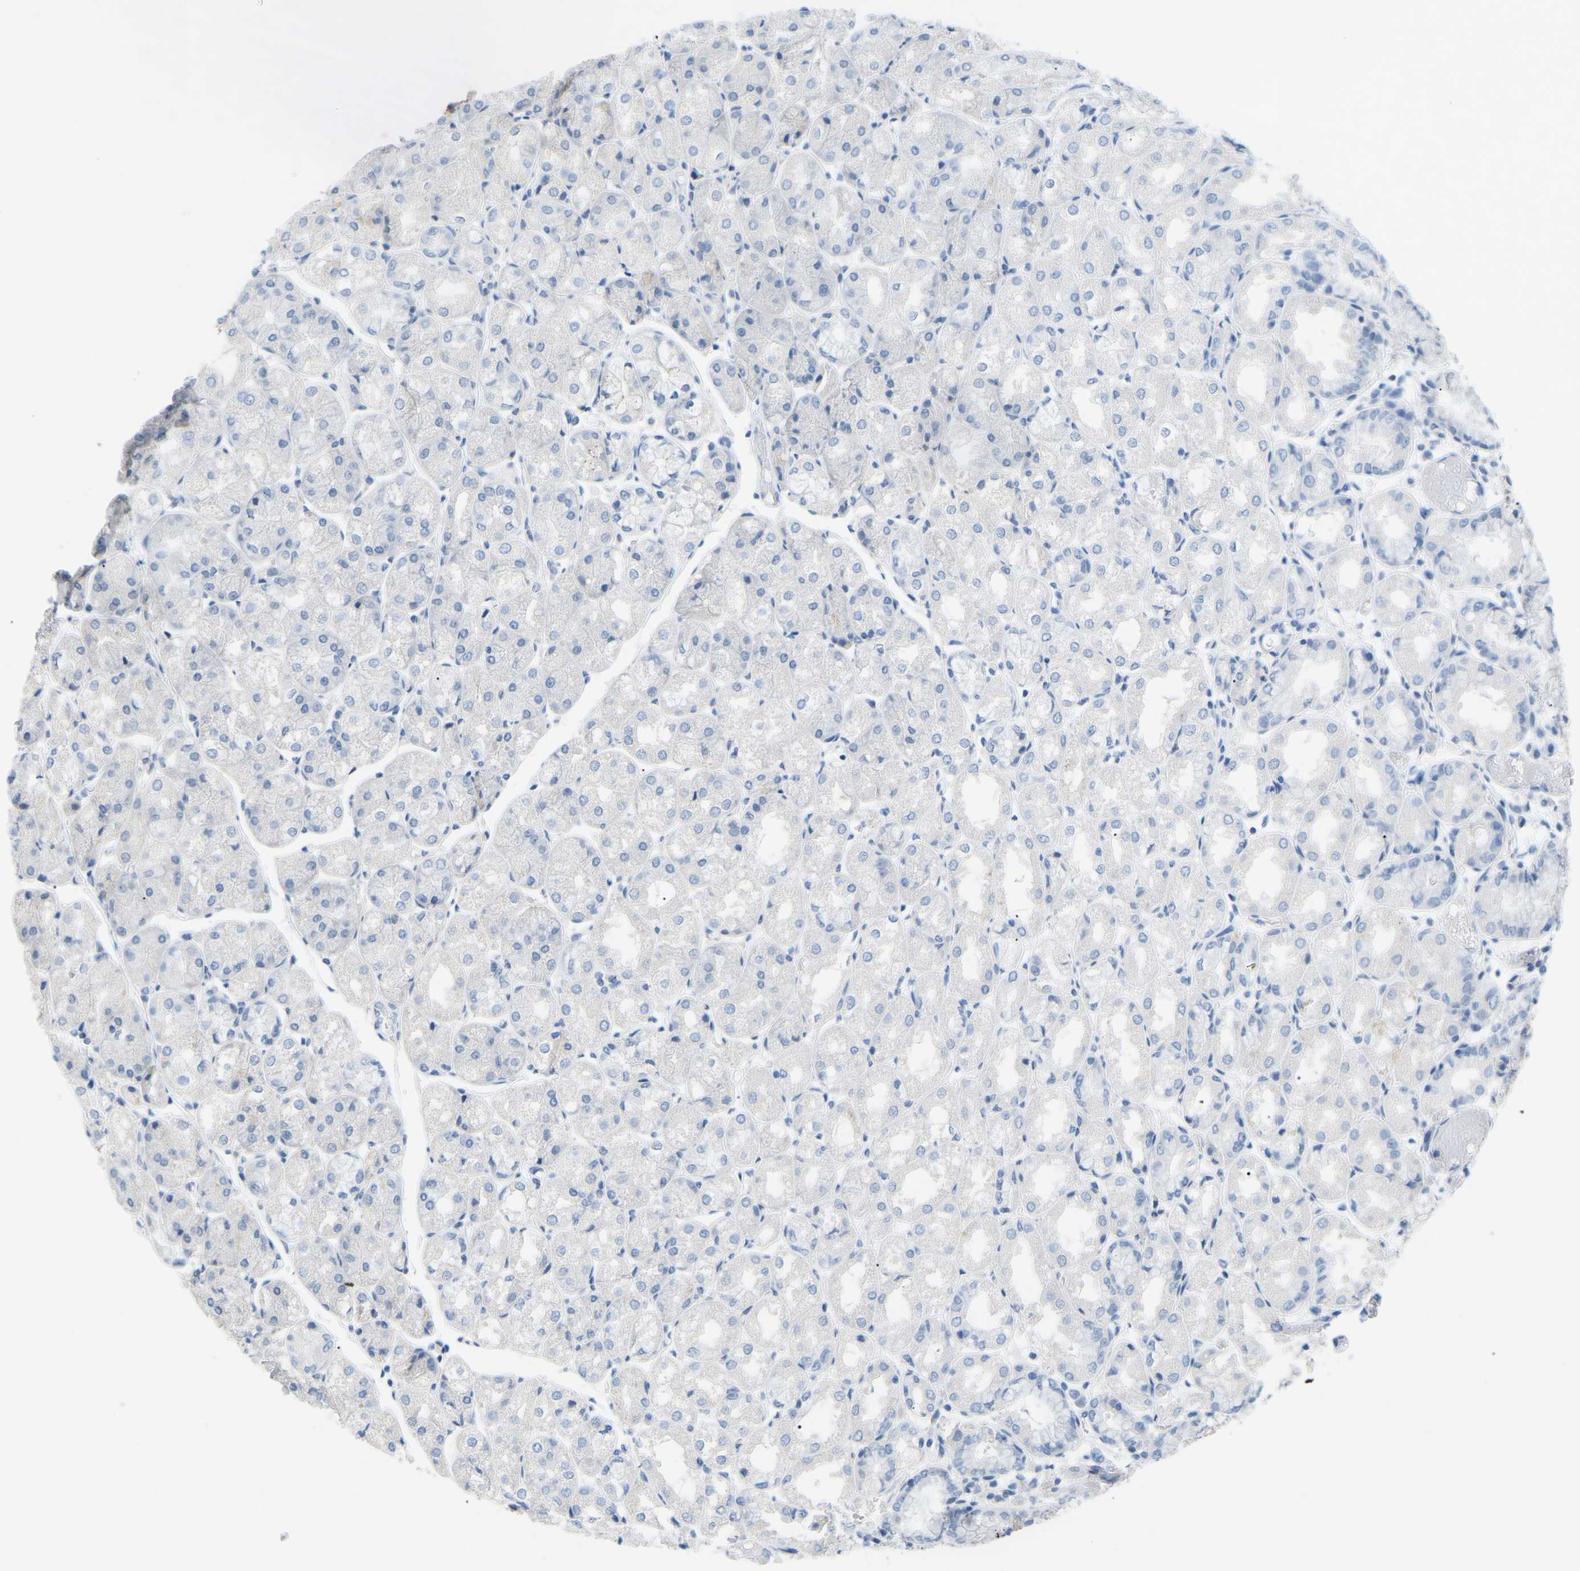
{"staining": {"intensity": "negative", "quantity": "none", "location": "none"}, "tissue": "stomach", "cell_type": "Glandular cells", "image_type": "normal", "snomed": [{"axis": "morphology", "description": "Normal tissue, NOS"}, {"axis": "topography", "description": "Stomach, upper"}], "caption": "Protein analysis of normal stomach exhibits no significant expression in glandular cells. (DAB IHC visualized using brightfield microscopy, high magnification).", "gene": "HBG2", "patient": {"sex": "male", "age": 72}}